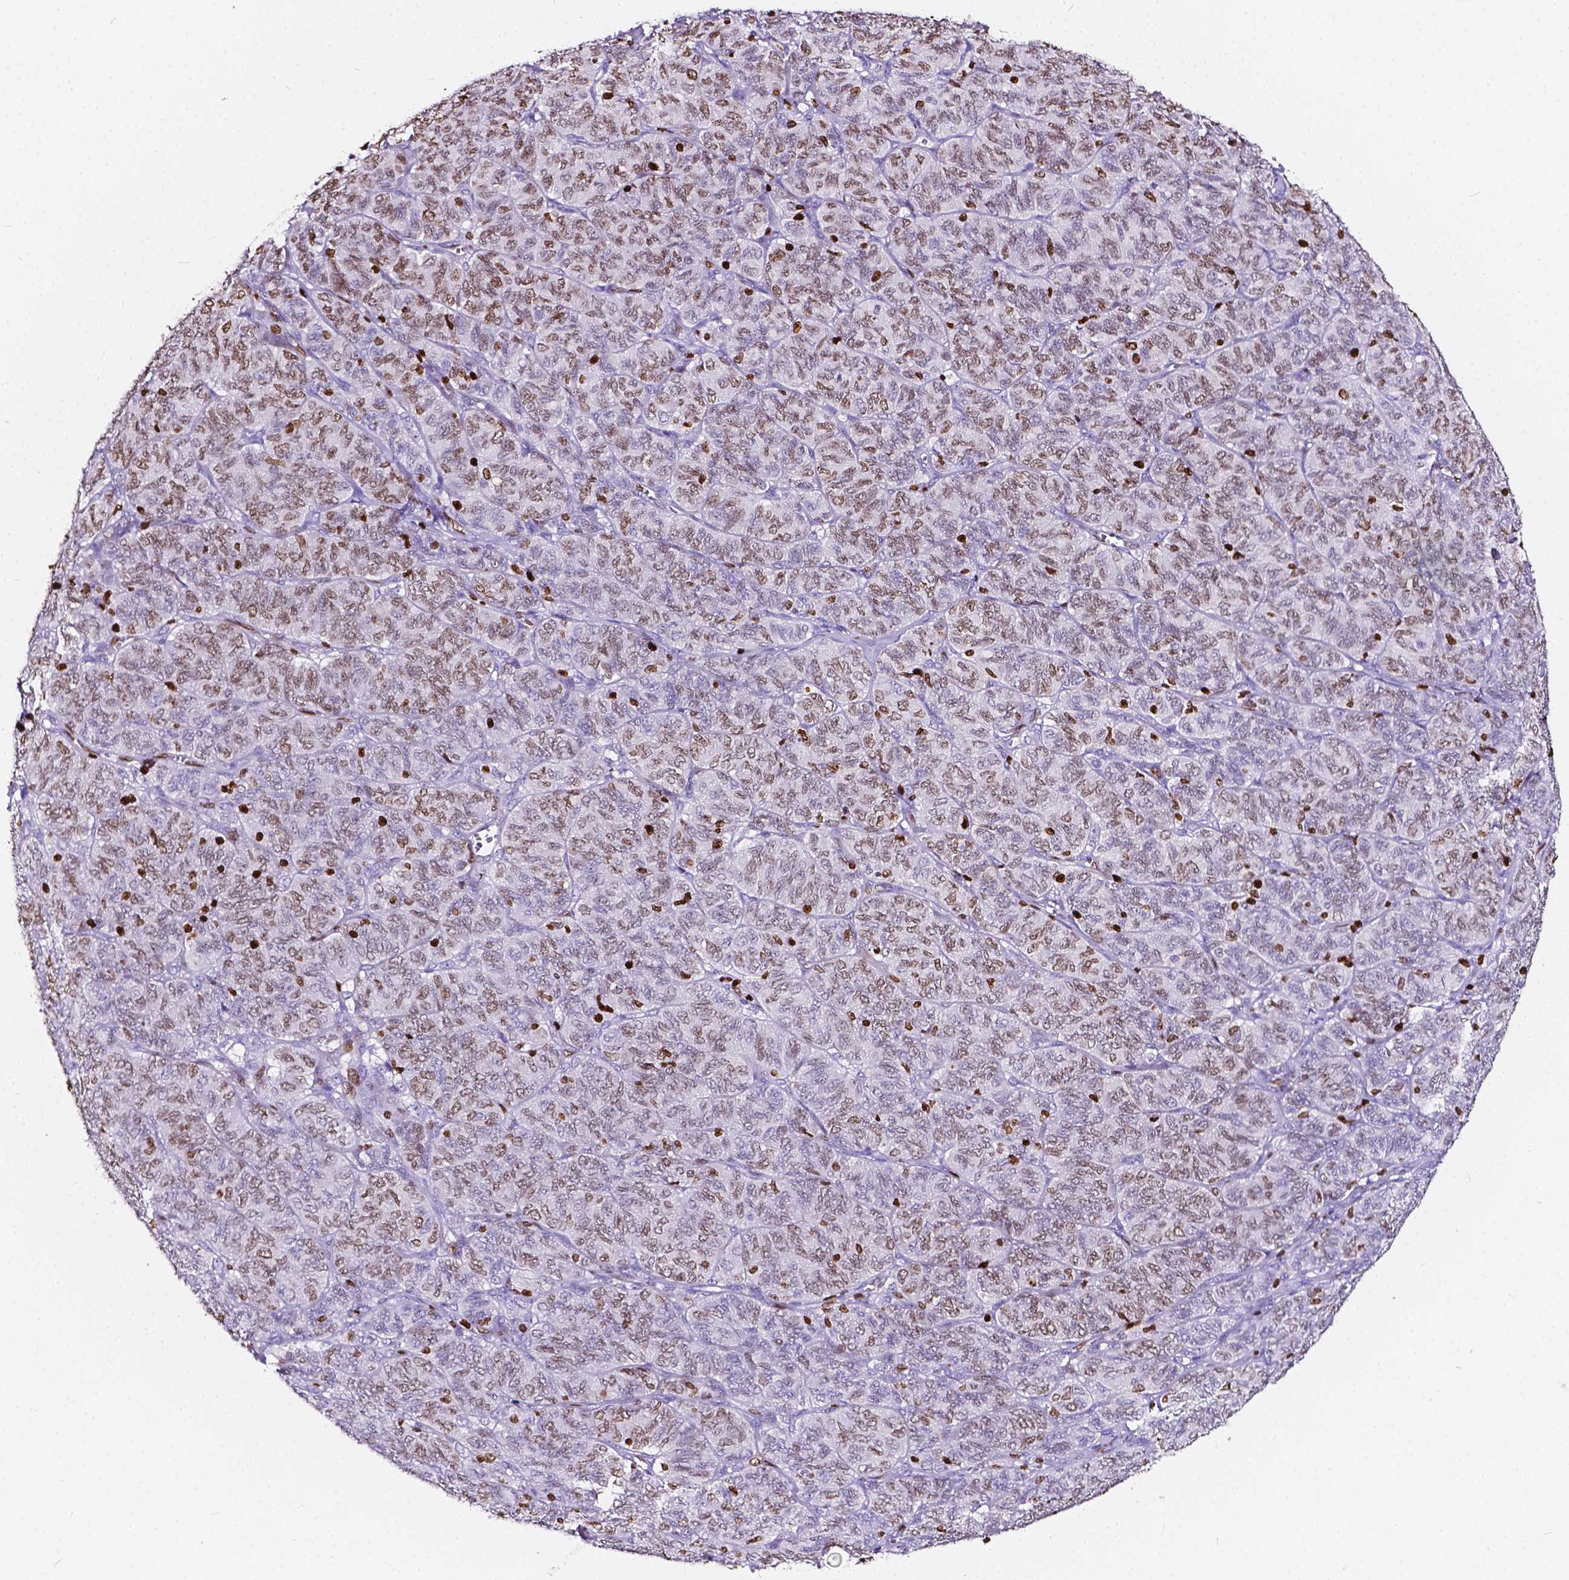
{"staining": {"intensity": "moderate", "quantity": "25%-75%", "location": "nuclear"}, "tissue": "ovarian cancer", "cell_type": "Tumor cells", "image_type": "cancer", "snomed": [{"axis": "morphology", "description": "Carcinoma, endometroid"}, {"axis": "topography", "description": "Ovary"}], "caption": "The histopathology image reveals staining of ovarian cancer, revealing moderate nuclear protein expression (brown color) within tumor cells. (Stains: DAB in brown, nuclei in blue, Microscopy: brightfield microscopy at high magnification).", "gene": "CBY3", "patient": {"sex": "female", "age": 80}}